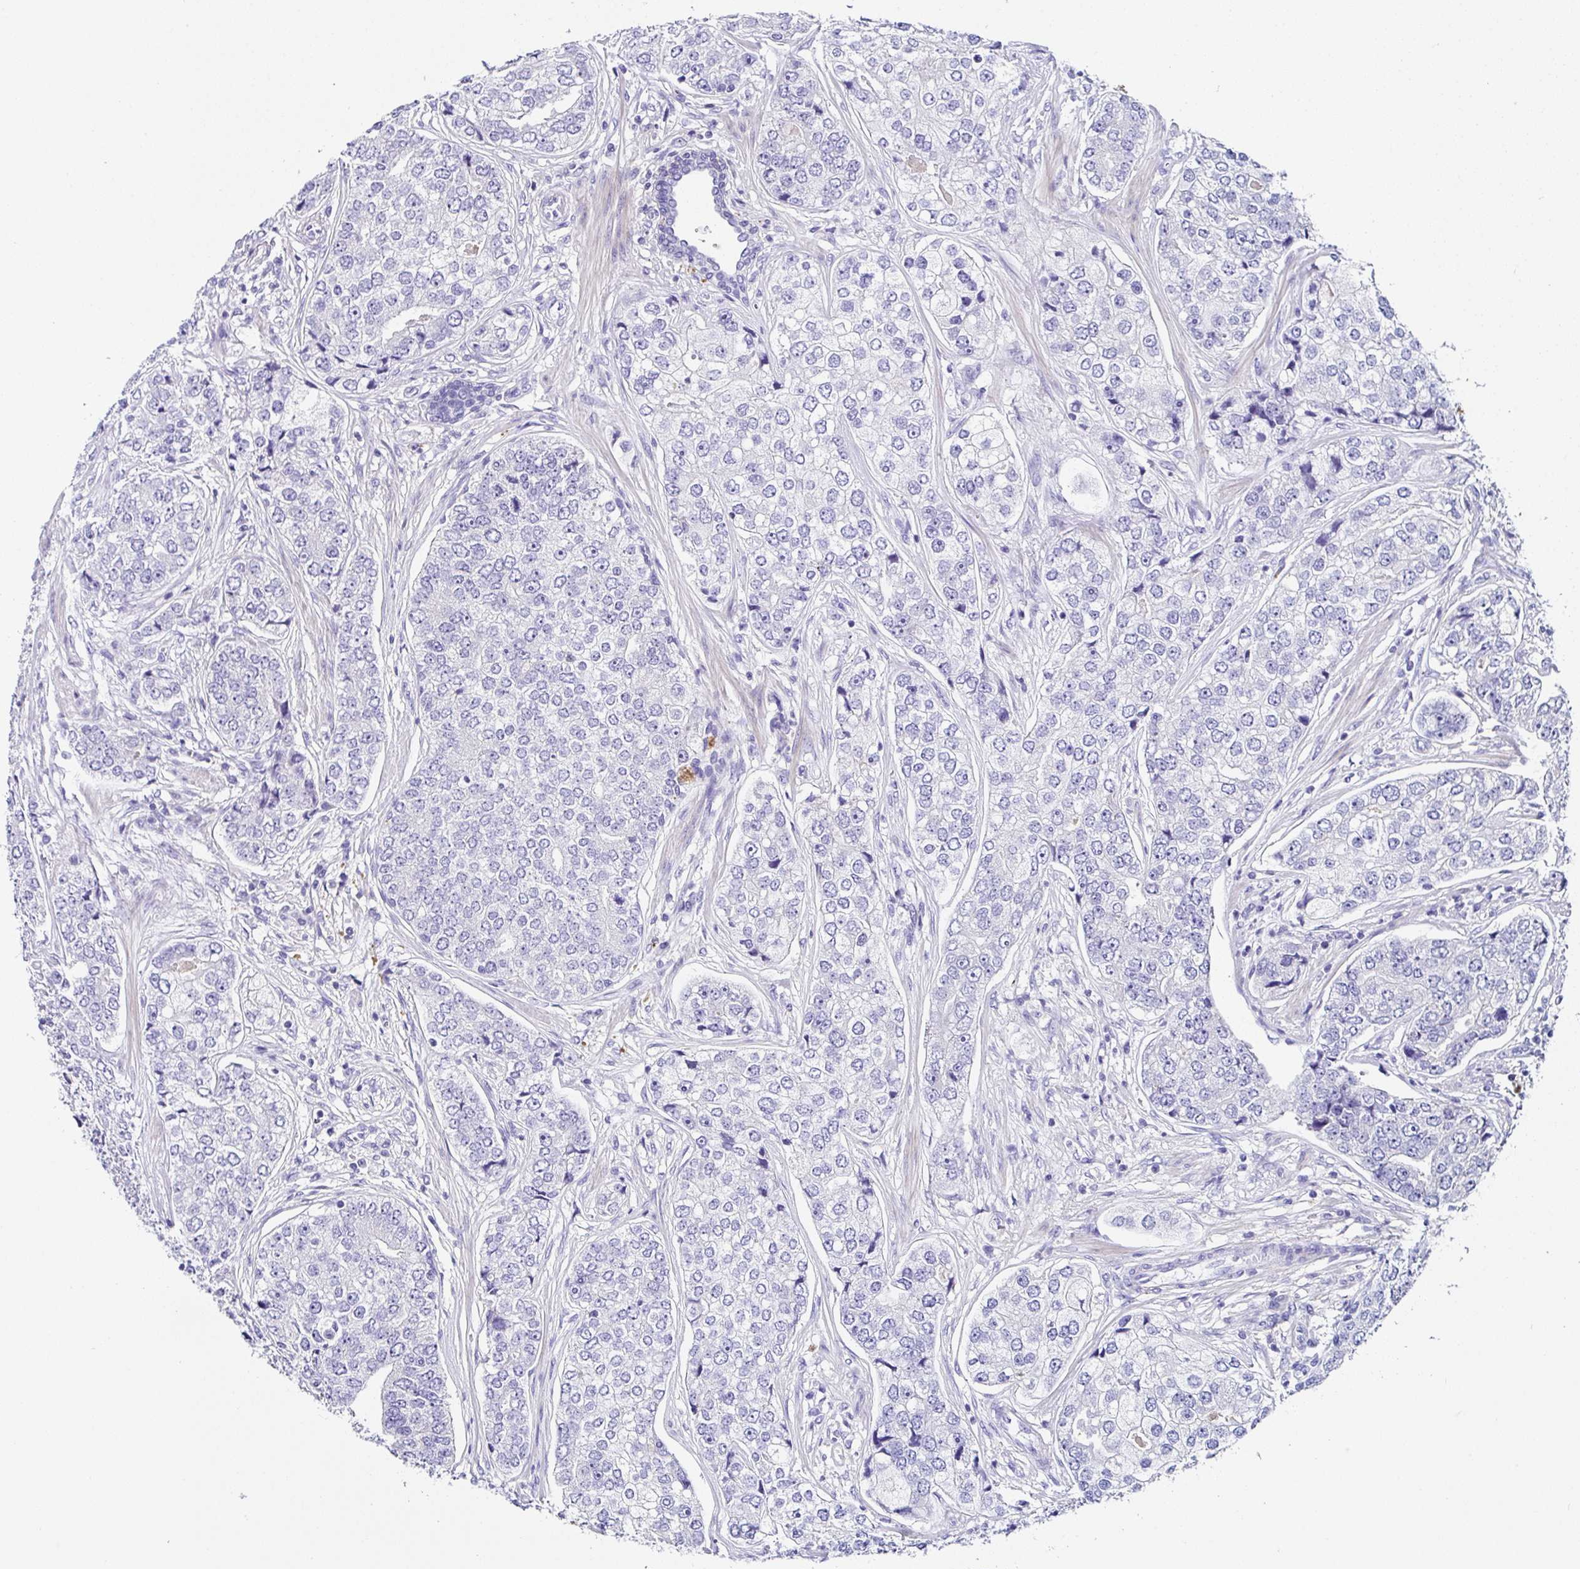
{"staining": {"intensity": "negative", "quantity": "none", "location": "none"}, "tissue": "prostate cancer", "cell_type": "Tumor cells", "image_type": "cancer", "snomed": [{"axis": "morphology", "description": "Adenocarcinoma, High grade"}, {"axis": "topography", "description": "Prostate"}], "caption": "The photomicrograph reveals no staining of tumor cells in adenocarcinoma (high-grade) (prostate).", "gene": "UGT3A1", "patient": {"sex": "male", "age": 60}}